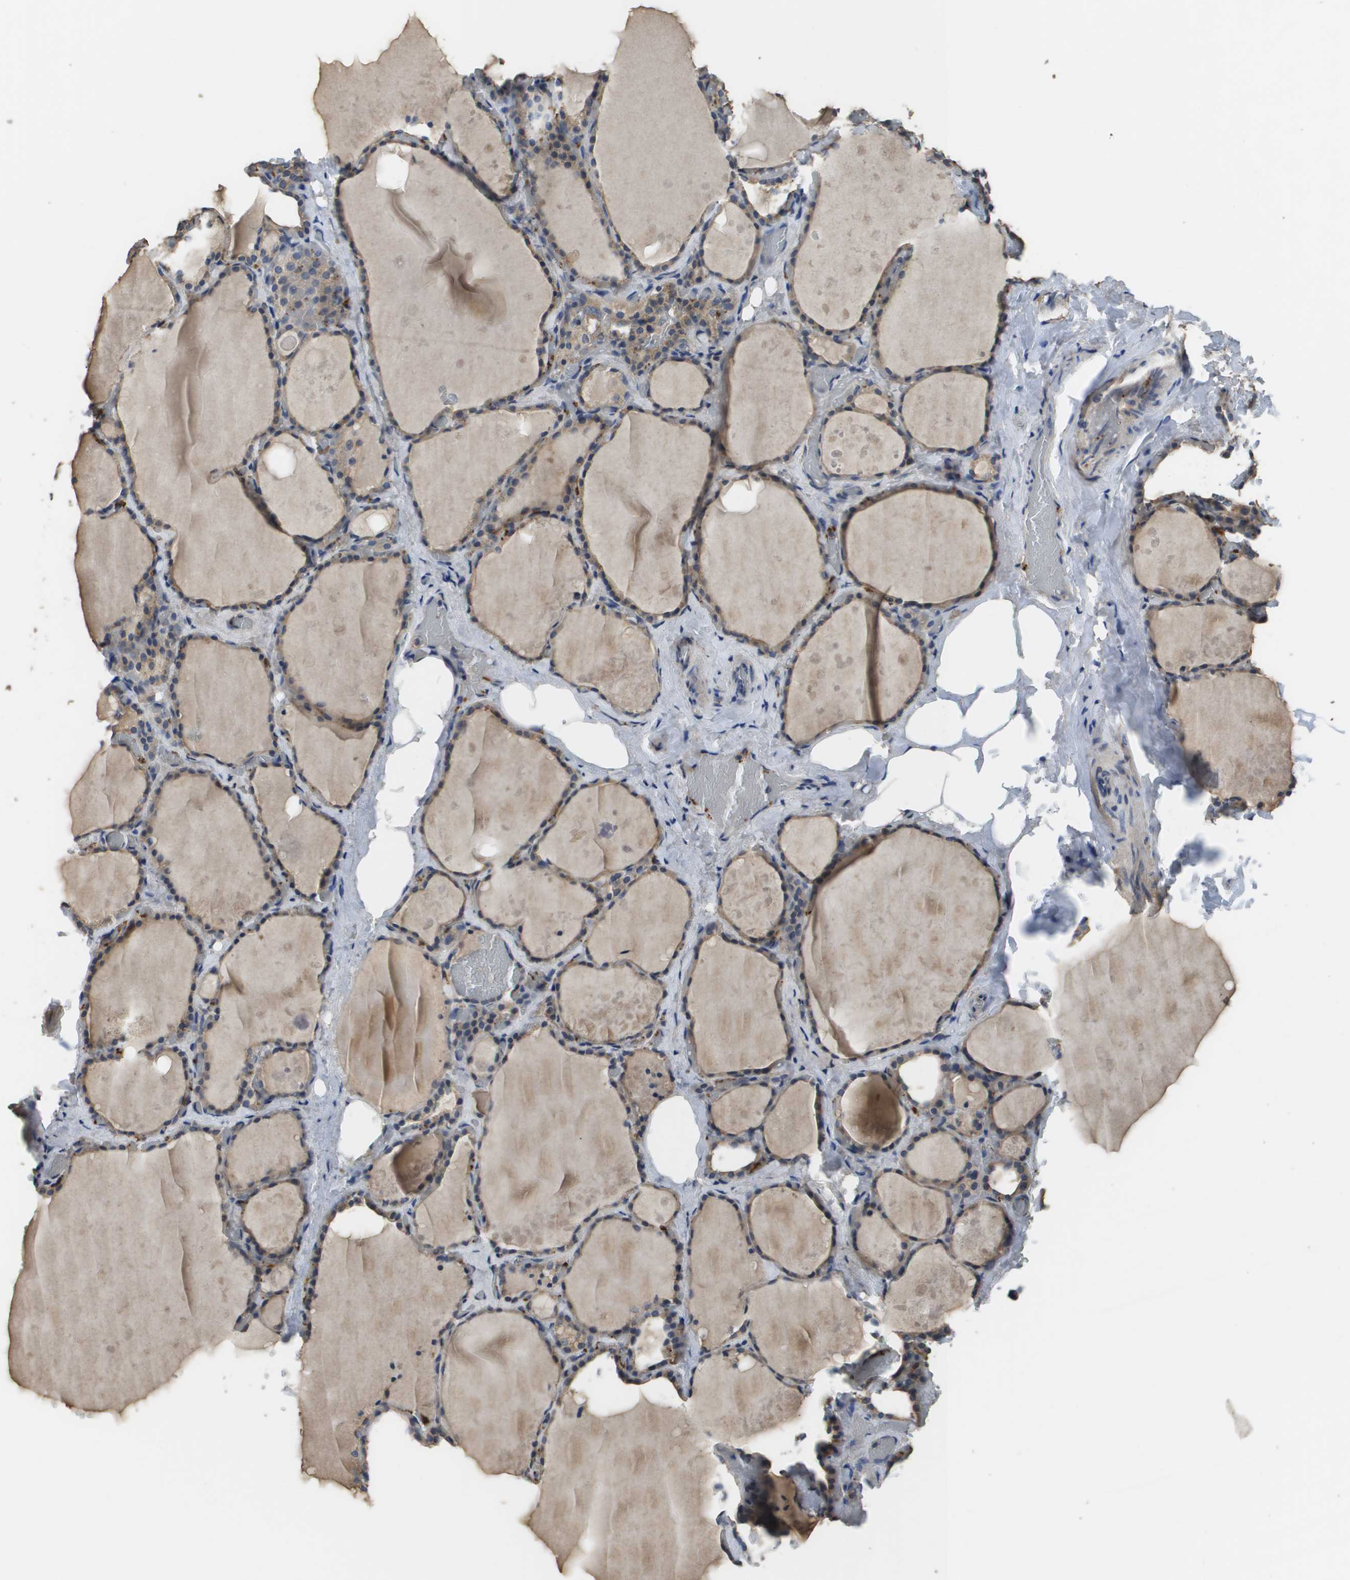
{"staining": {"intensity": "weak", "quantity": ">75%", "location": "cytoplasmic/membranous"}, "tissue": "thyroid gland", "cell_type": "Glandular cells", "image_type": "normal", "snomed": [{"axis": "morphology", "description": "Normal tissue, NOS"}, {"axis": "topography", "description": "Thyroid gland"}], "caption": "Protein staining of normal thyroid gland displays weak cytoplasmic/membranous positivity in about >75% of glandular cells. Using DAB (brown) and hematoxylin (blue) stains, captured at high magnification using brightfield microscopy.", "gene": "RAB27B", "patient": {"sex": "male", "age": 61}}